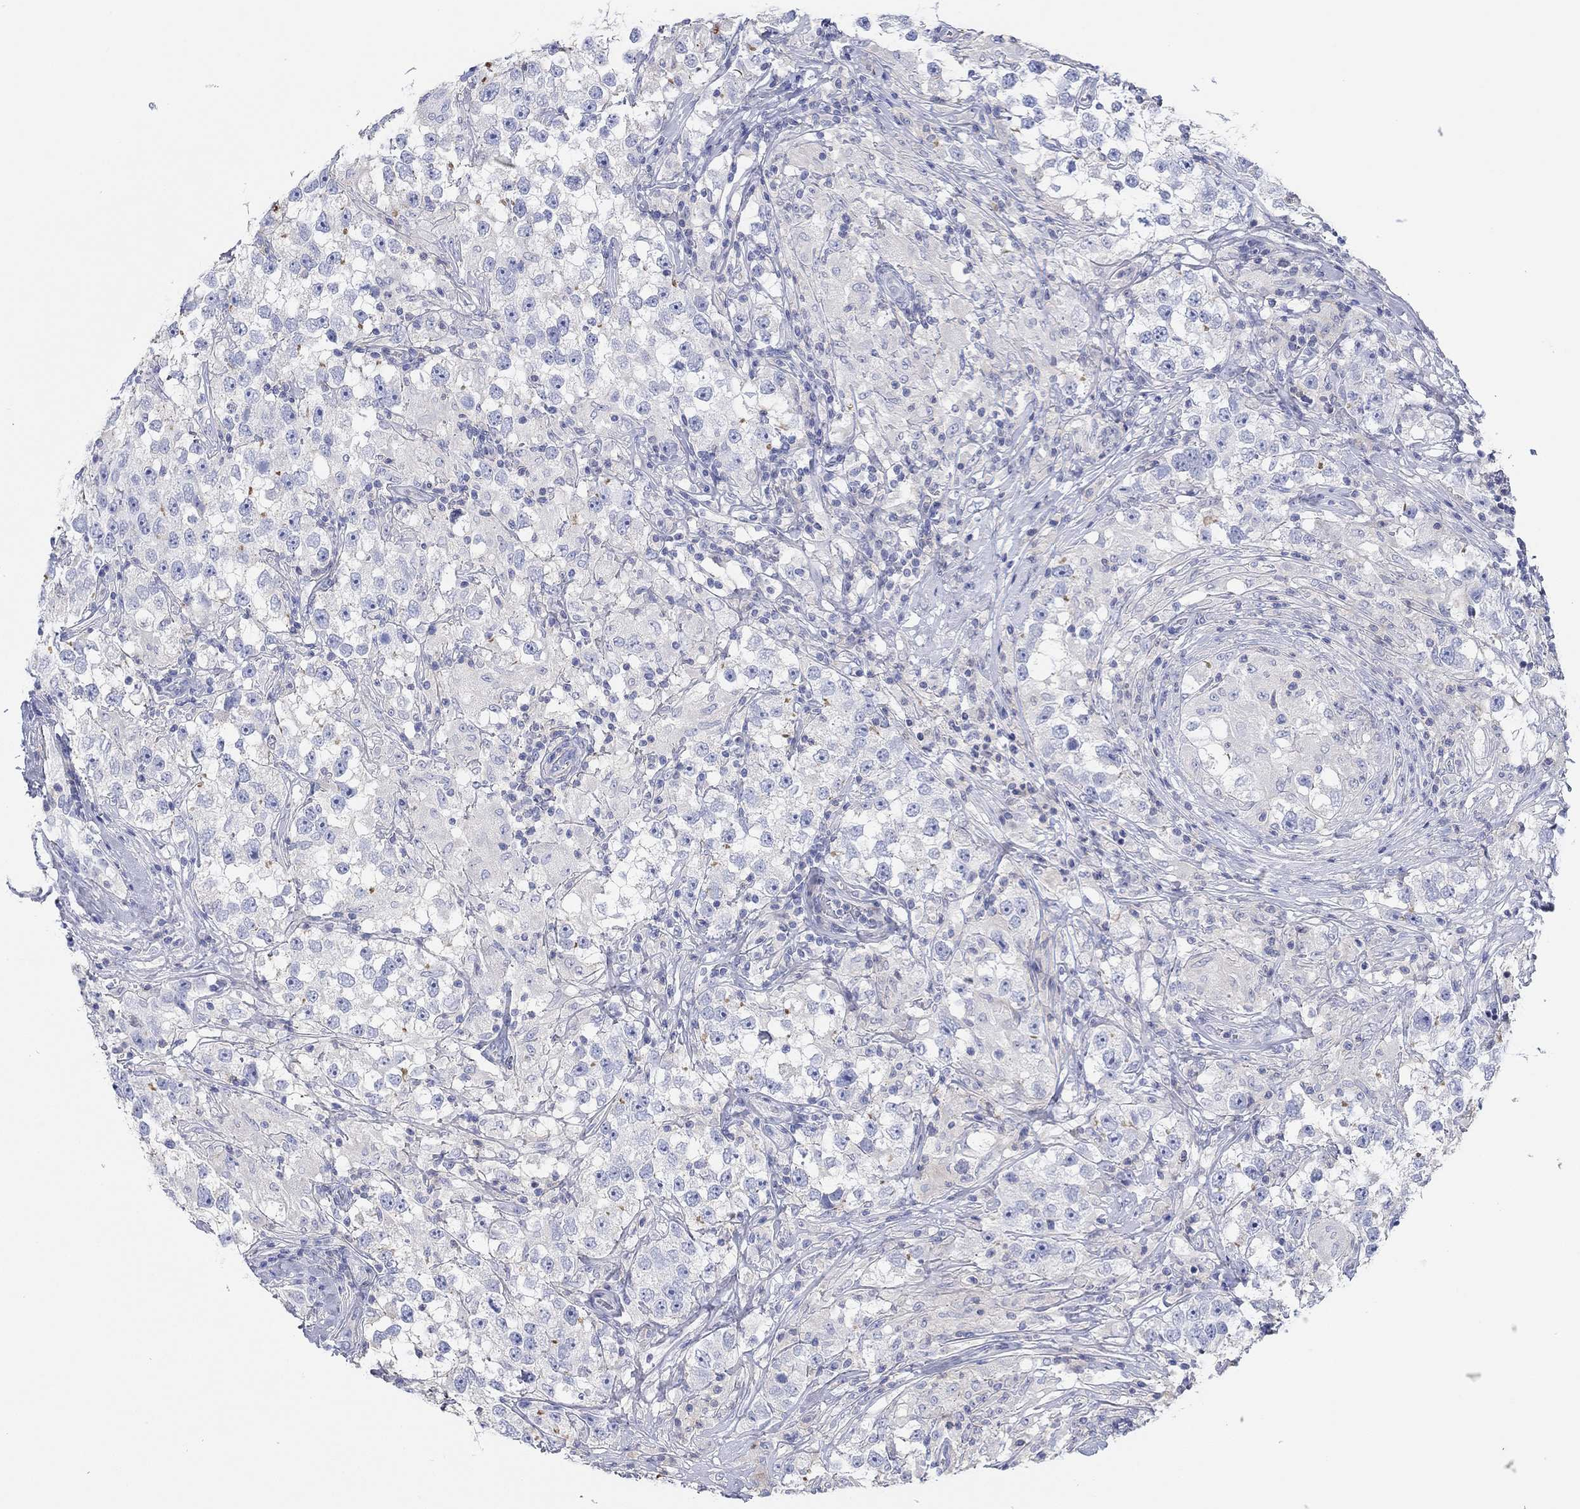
{"staining": {"intensity": "negative", "quantity": "none", "location": "none"}, "tissue": "testis cancer", "cell_type": "Tumor cells", "image_type": "cancer", "snomed": [{"axis": "morphology", "description": "Seminoma, NOS"}, {"axis": "topography", "description": "Testis"}], "caption": "Immunohistochemistry (IHC) image of human seminoma (testis) stained for a protein (brown), which reveals no positivity in tumor cells.", "gene": "PPIL6", "patient": {"sex": "male", "age": 46}}